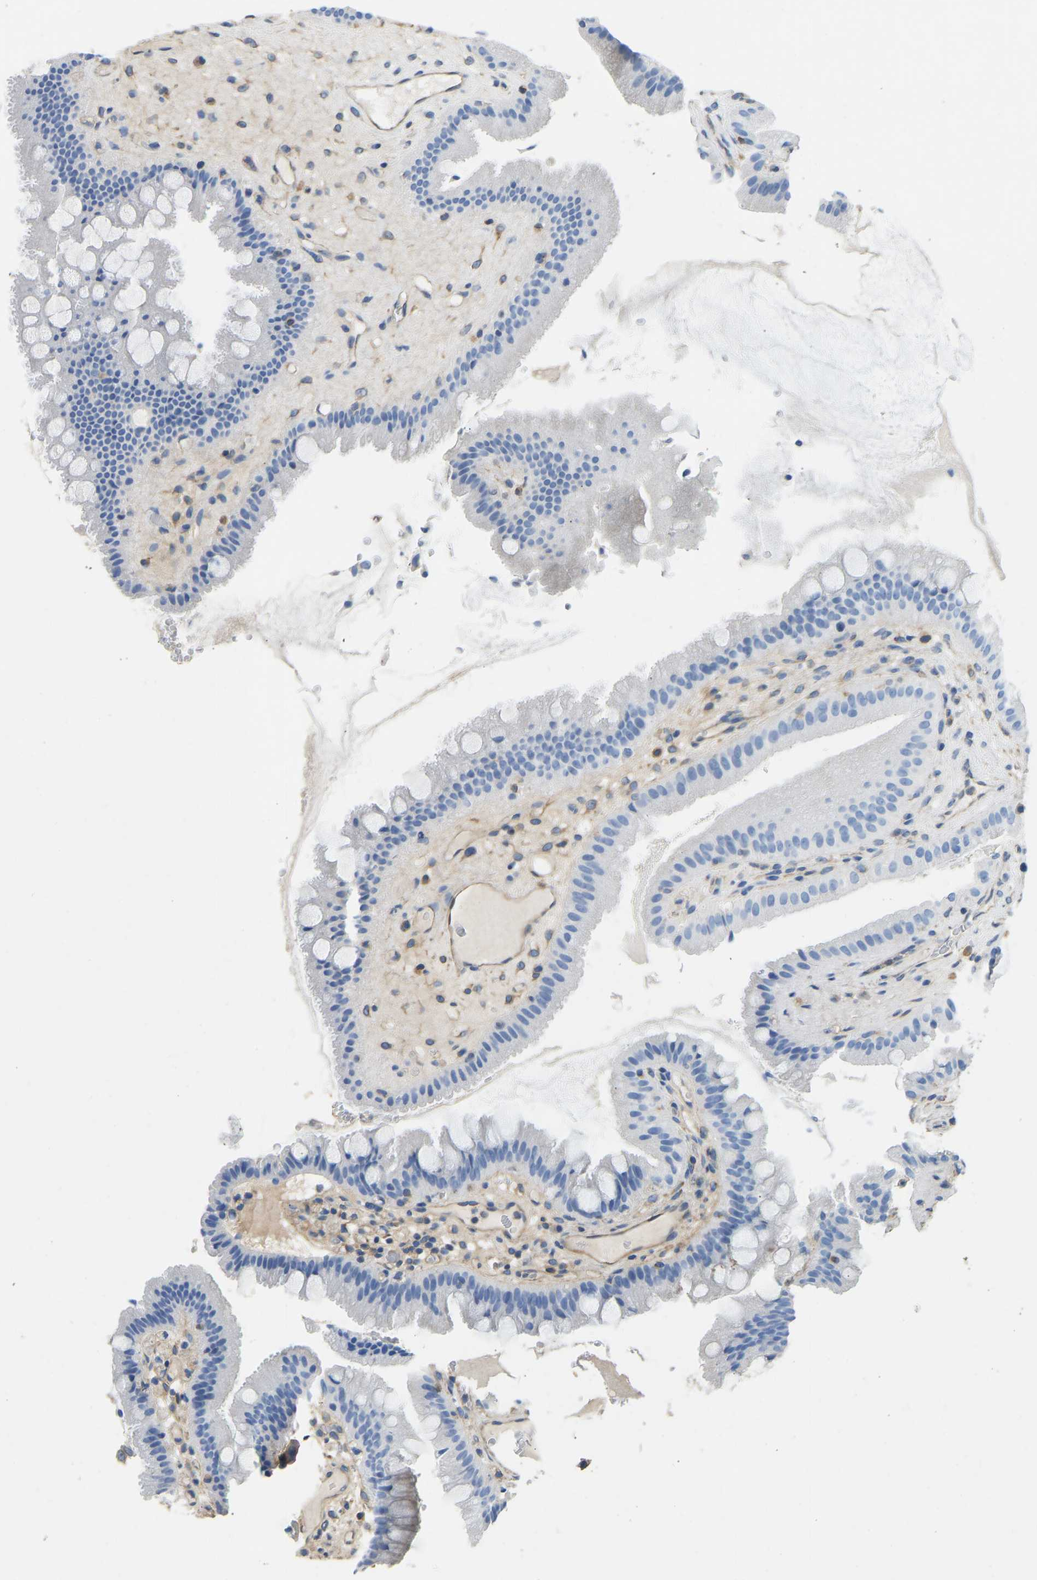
{"staining": {"intensity": "negative", "quantity": "none", "location": "none"}, "tissue": "gallbladder", "cell_type": "Glandular cells", "image_type": "normal", "snomed": [{"axis": "morphology", "description": "Normal tissue, NOS"}, {"axis": "topography", "description": "Gallbladder"}], "caption": "The photomicrograph demonstrates no staining of glandular cells in unremarkable gallbladder.", "gene": "TECTA", "patient": {"sex": "male", "age": 49}}